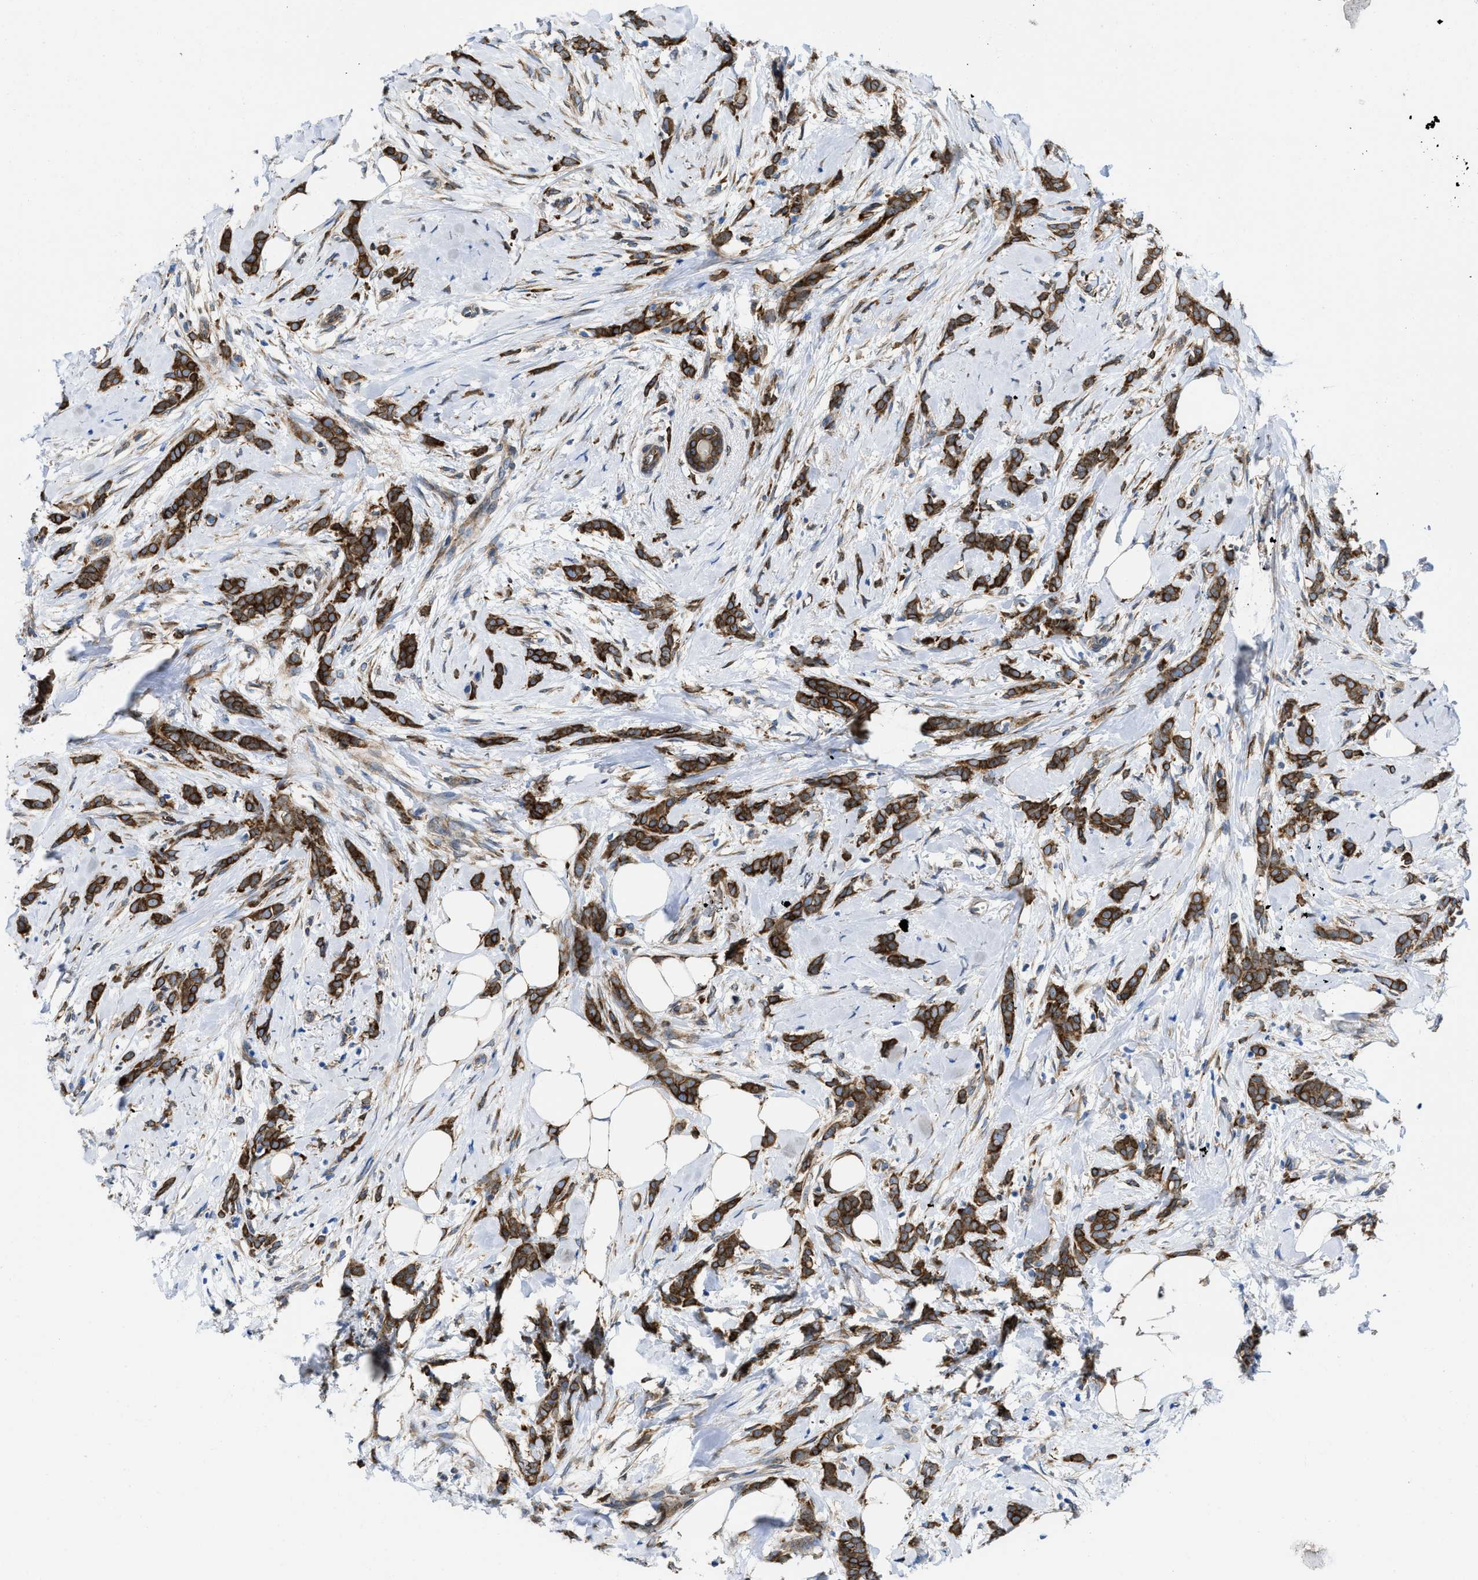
{"staining": {"intensity": "strong", "quantity": ">75%", "location": "cytoplasmic/membranous"}, "tissue": "breast cancer", "cell_type": "Tumor cells", "image_type": "cancer", "snomed": [{"axis": "morphology", "description": "Lobular carcinoma, in situ"}, {"axis": "morphology", "description": "Lobular carcinoma"}, {"axis": "topography", "description": "Breast"}], "caption": "The immunohistochemical stain shows strong cytoplasmic/membranous expression in tumor cells of breast cancer tissue.", "gene": "ERLIN2", "patient": {"sex": "female", "age": 41}}